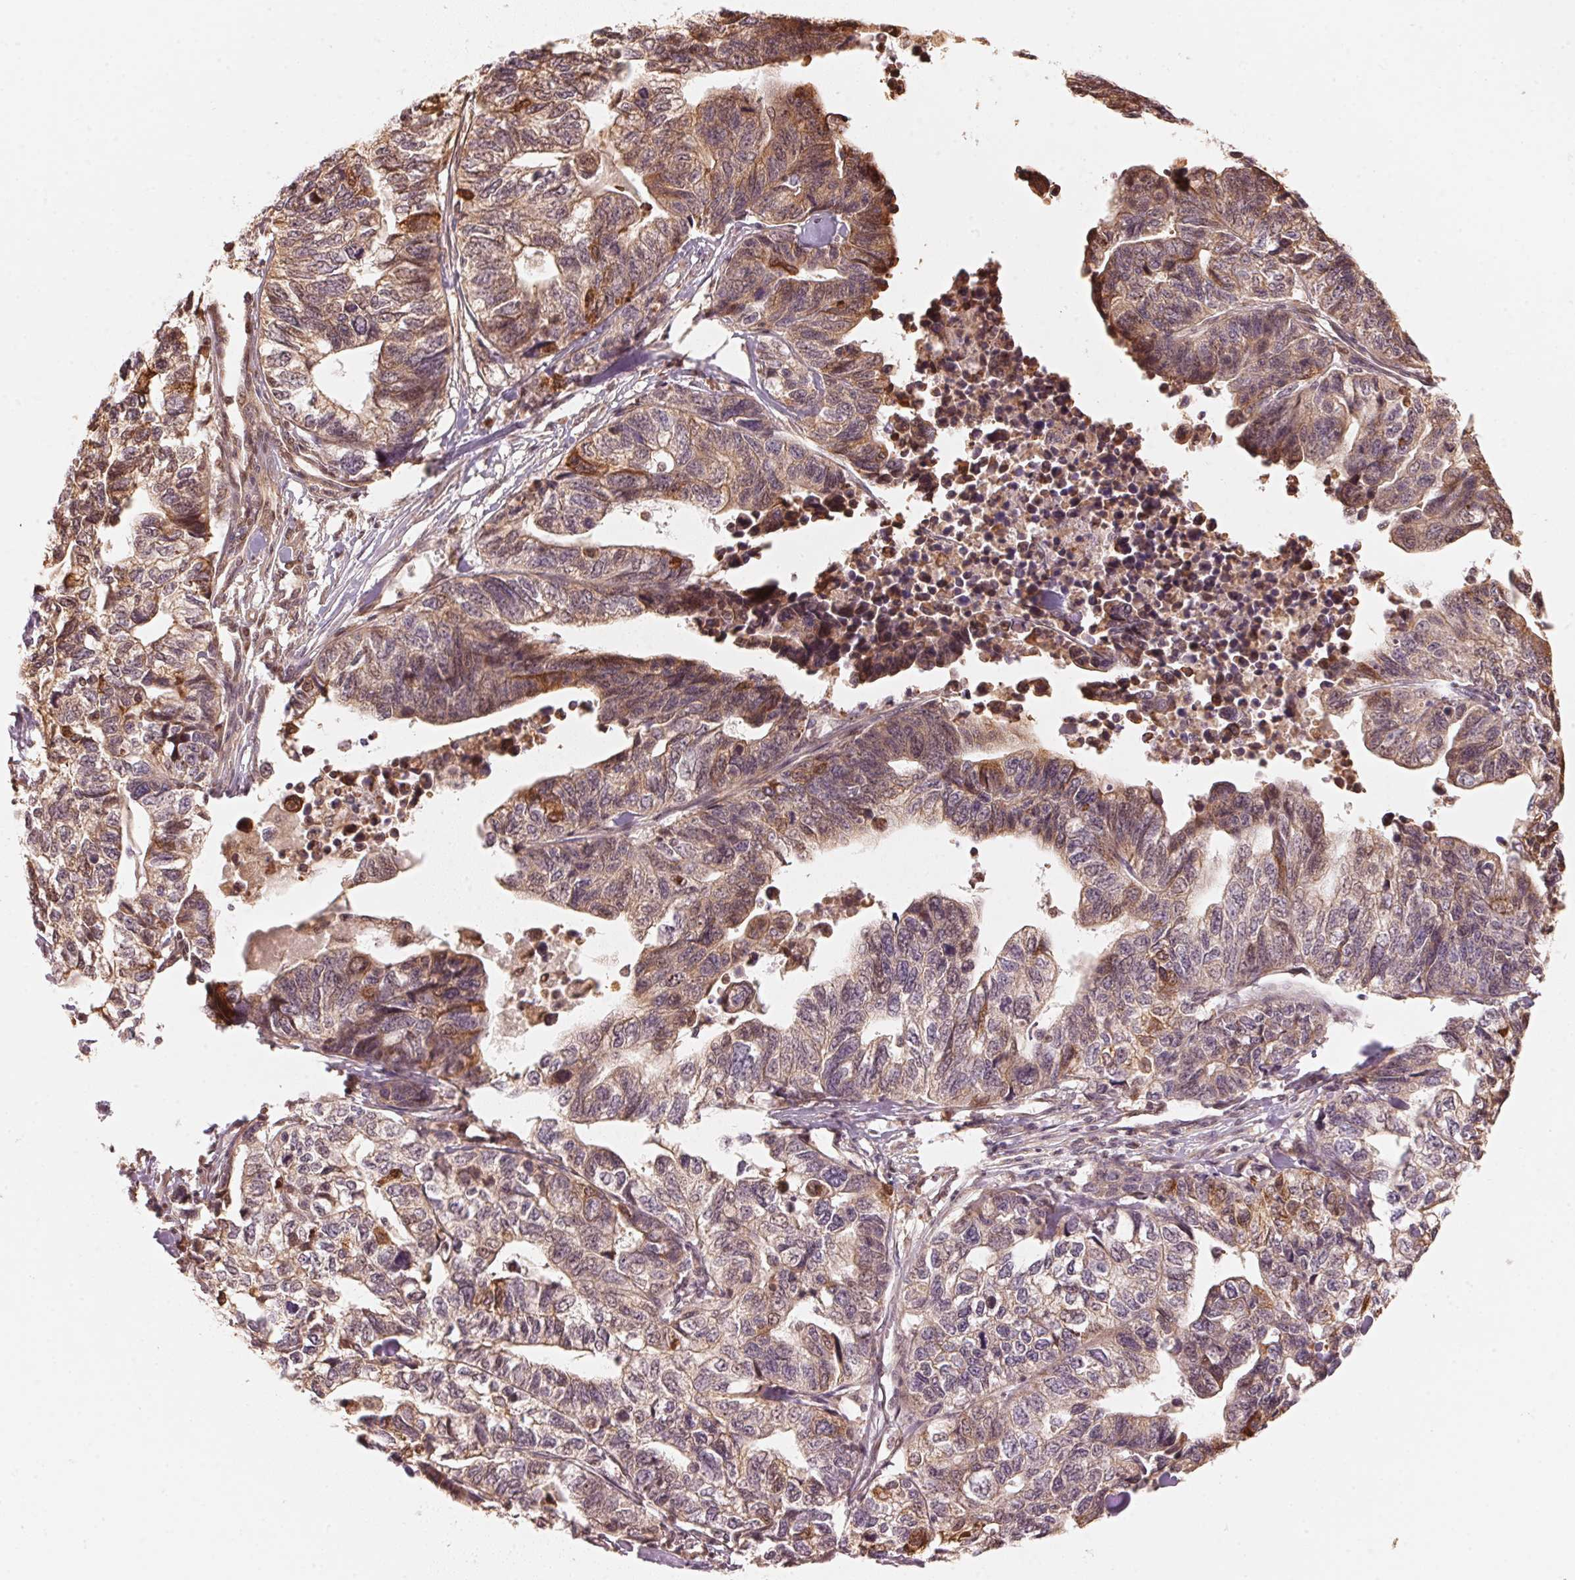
{"staining": {"intensity": "moderate", "quantity": ">75%", "location": "cytoplasmic/membranous"}, "tissue": "stomach cancer", "cell_type": "Tumor cells", "image_type": "cancer", "snomed": [{"axis": "morphology", "description": "Adenocarcinoma, NOS"}, {"axis": "topography", "description": "Stomach, upper"}], "caption": "Tumor cells display moderate cytoplasmic/membranous positivity in approximately >75% of cells in stomach adenocarcinoma.", "gene": "PRKN", "patient": {"sex": "female", "age": 67}}